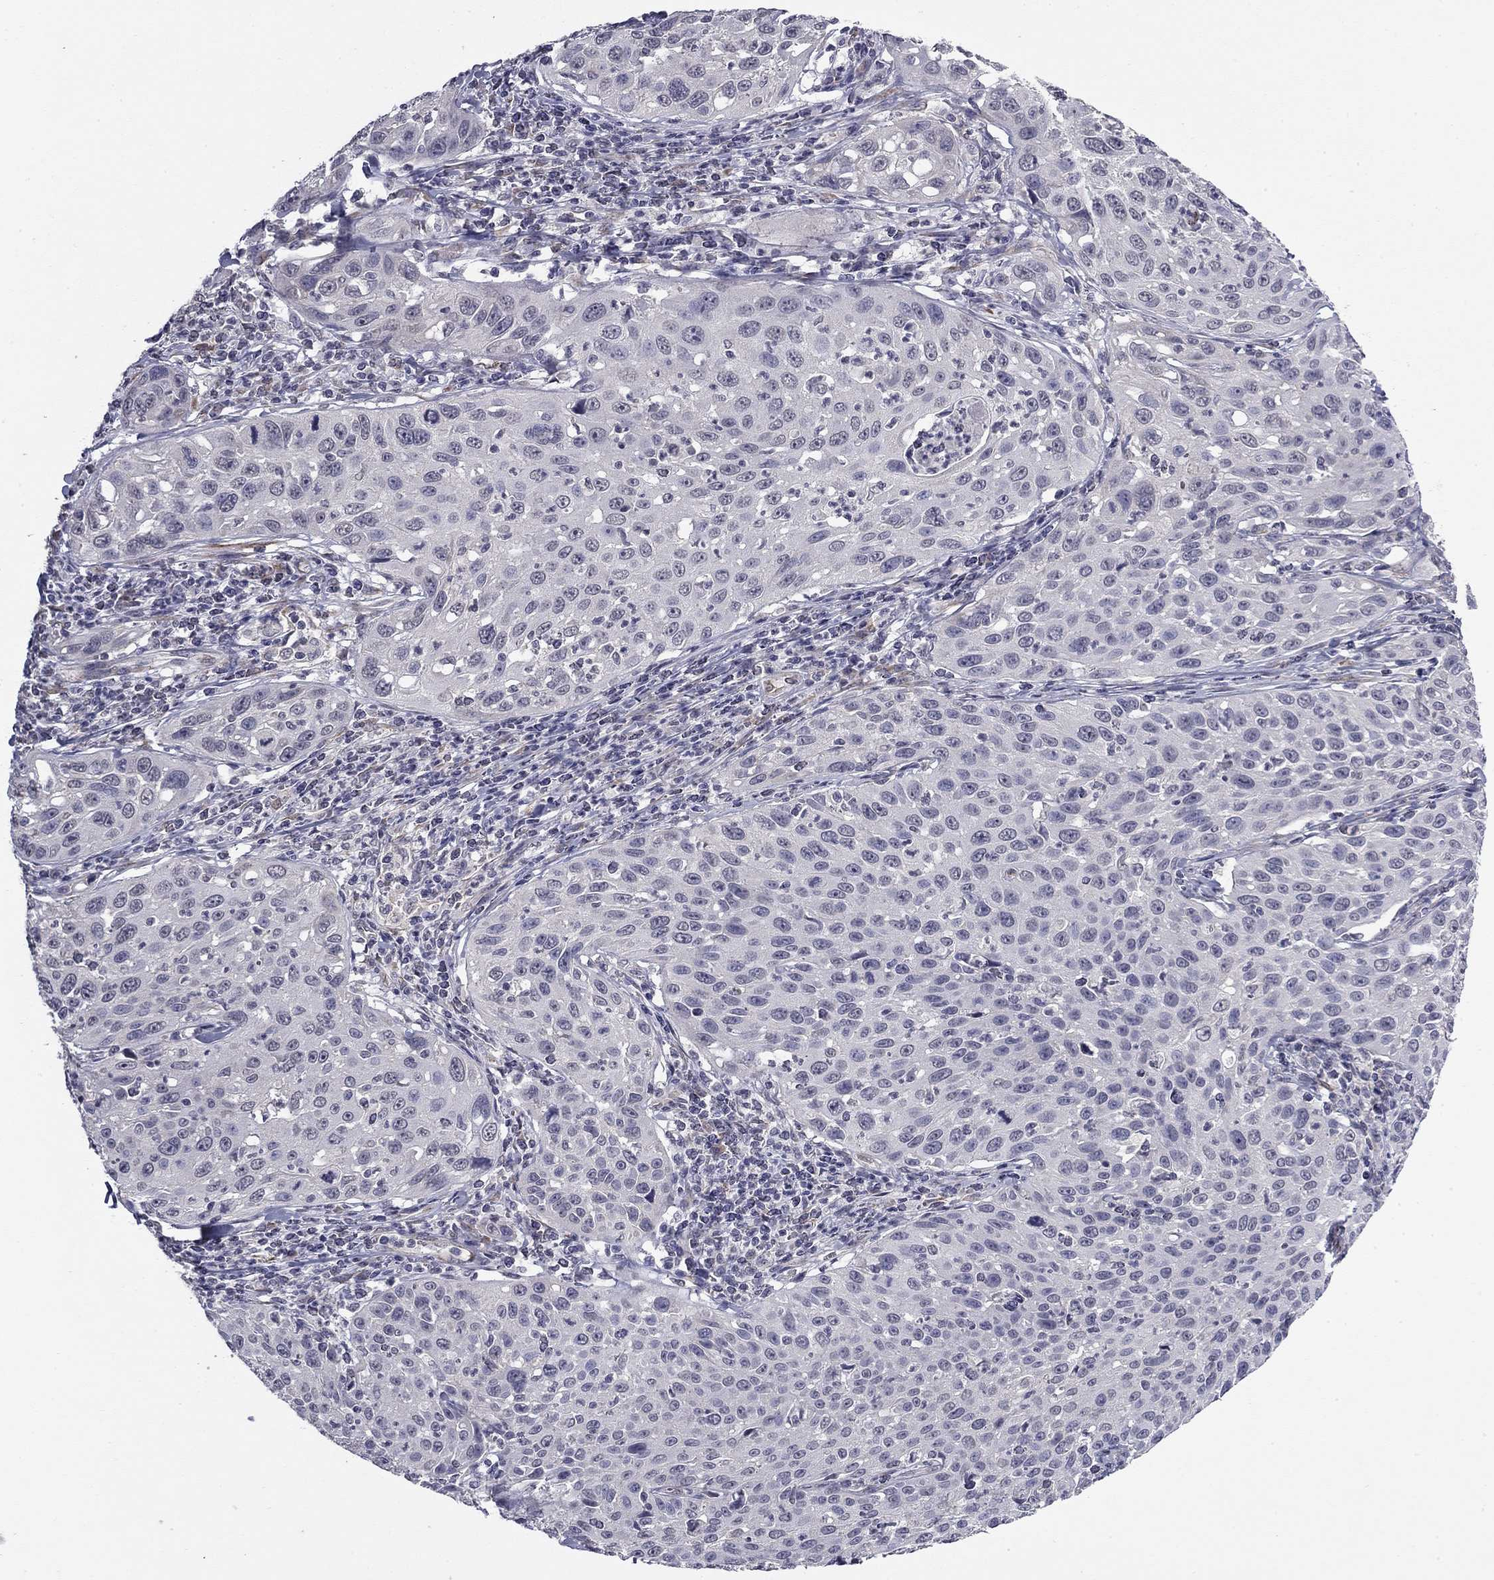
{"staining": {"intensity": "negative", "quantity": "none", "location": "none"}, "tissue": "cervical cancer", "cell_type": "Tumor cells", "image_type": "cancer", "snomed": [{"axis": "morphology", "description": "Squamous cell carcinoma, NOS"}, {"axis": "topography", "description": "Cervix"}], "caption": "There is no significant positivity in tumor cells of squamous cell carcinoma (cervical). (DAB IHC visualized using brightfield microscopy, high magnification).", "gene": "PRRT2", "patient": {"sex": "female", "age": 26}}